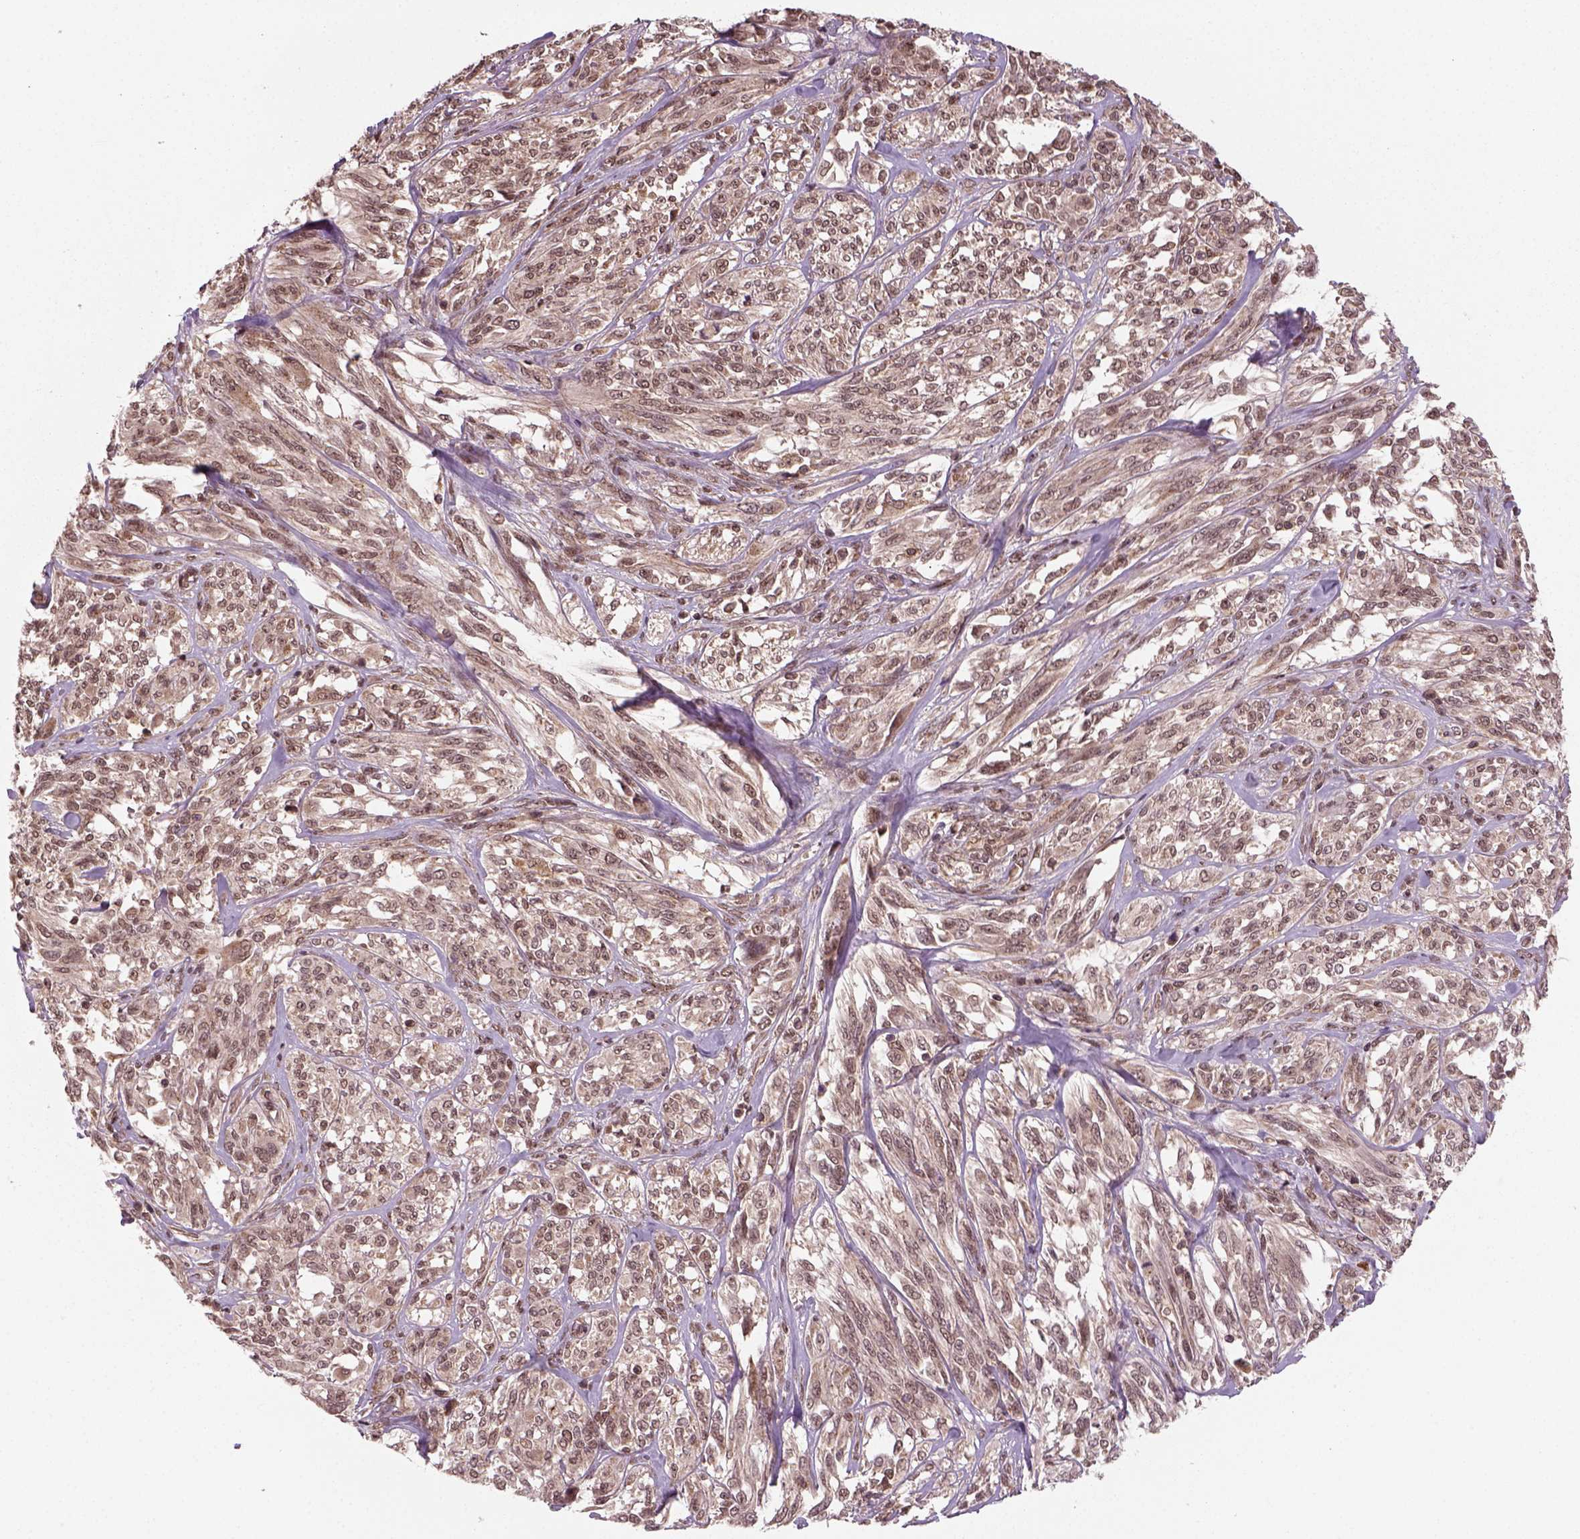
{"staining": {"intensity": "weak", "quantity": ">75%", "location": "cytoplasmic/membranous"}, "tissue": "melanoma", "cell_type": "Tumor cells", "image_type": "cancer", "snomed": [{"axis": "morphology", "description": "Malignant melanoma, NOS"}, {"axis": "topography", "description": "Skin"}], "caption": "Malignant melanoma stained with DAB immunohistochemistry demonstrates low levels of weak cytoplasmic/membranous staining in about >75% of tumor cells.", "gene": "NUDT9", "patient": {"sex": "female", "age": 91}}